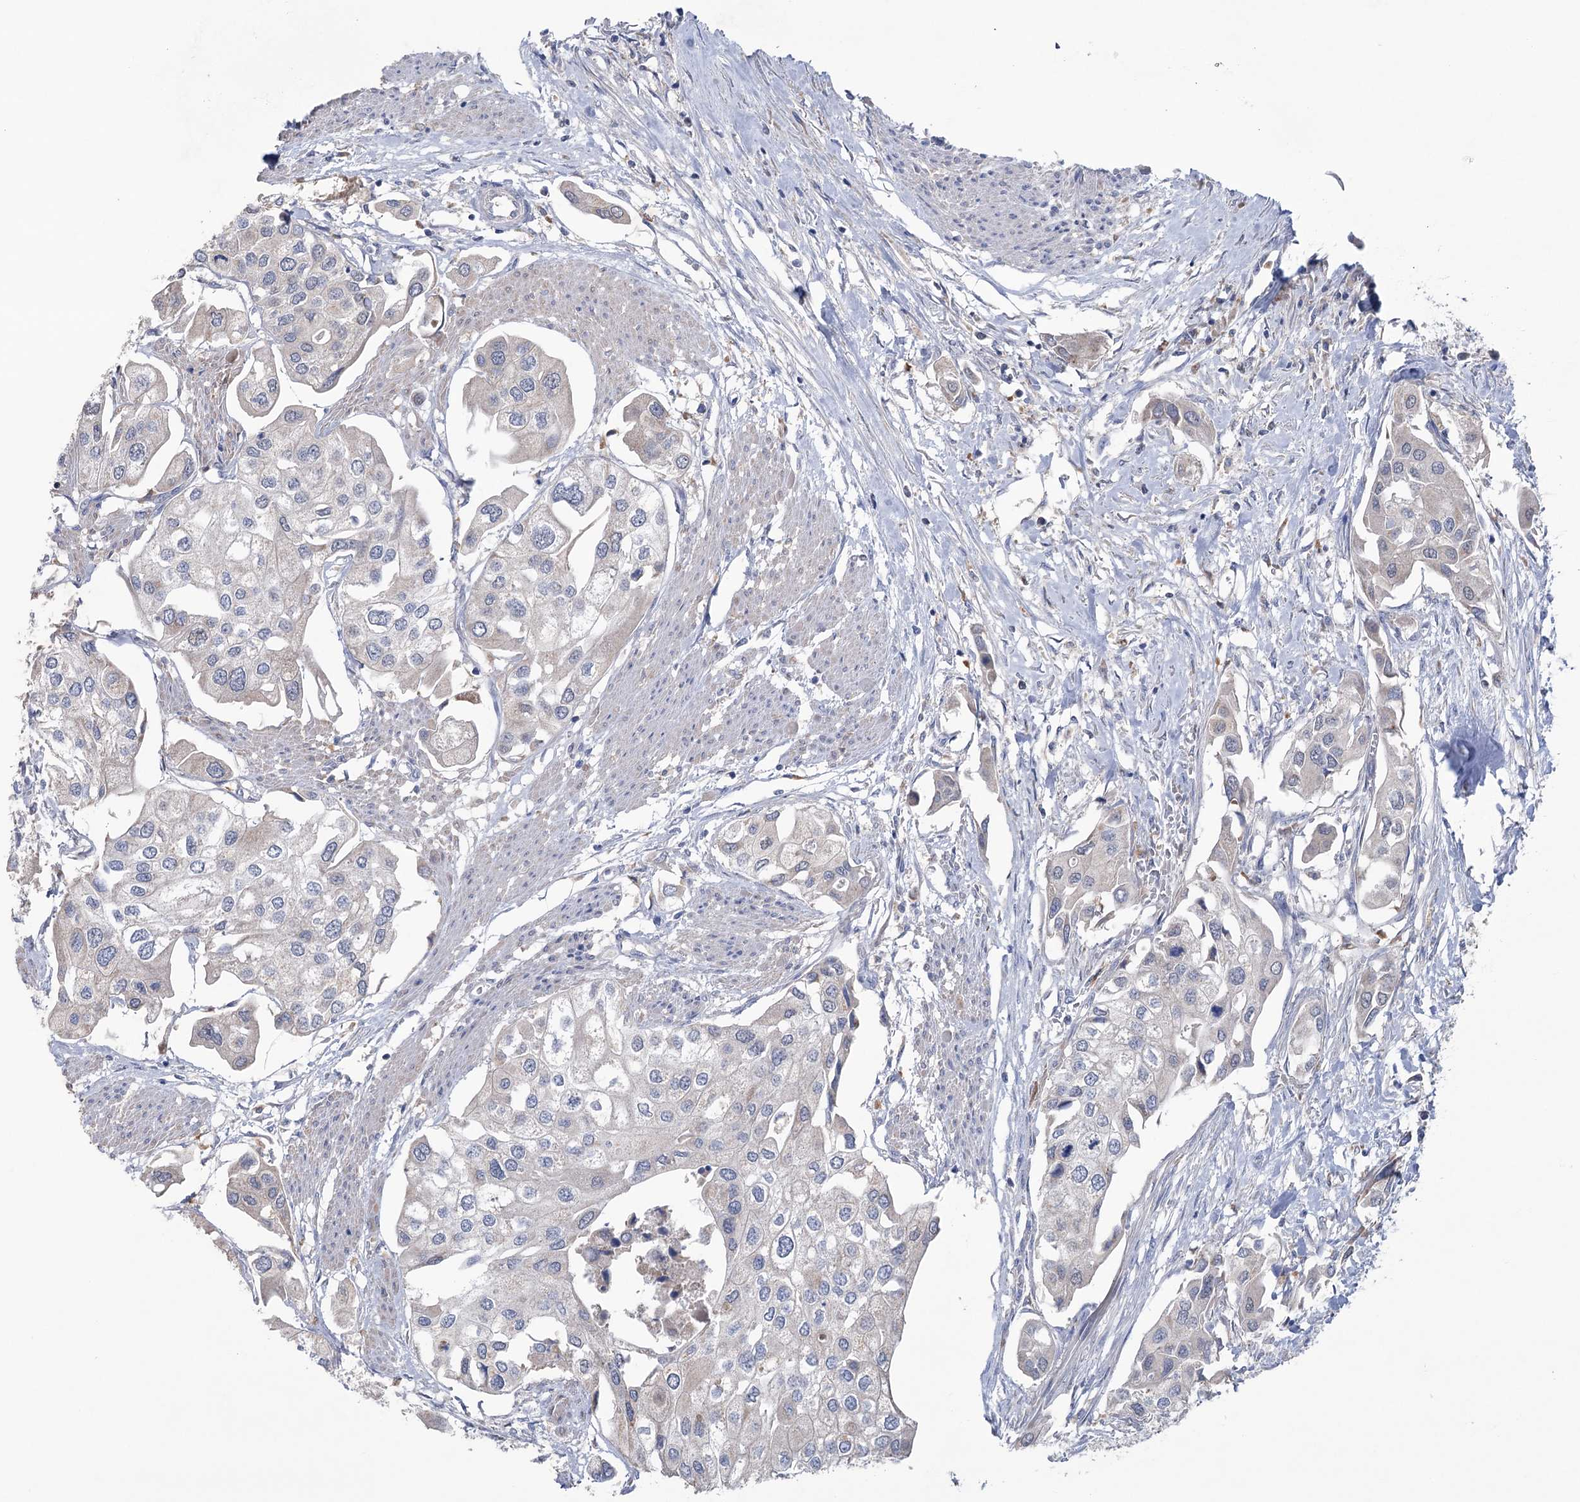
{"staining": {"intensity": "negative", "quantity": "none", "location": "none"}, "tissue": "urothelial cancer", "cell_type": "Tumor cells", "image_type": "cancer", "snomed": [{"axis": "morphology", "description": "Urothelial carcinoma, High grade"}, {"axis": "topography", "description": "Urinary bladder"}], "caption": "Tumor cells show no significant protein staining in high-grade urothelial carcinoma. (Stains: DAB IHC with hematoxylin counter stain, Microscopy: brightfield microscopy at high magnification).", "gene": "MTCH2", "patient": {"sex": "male", "age": 64}}